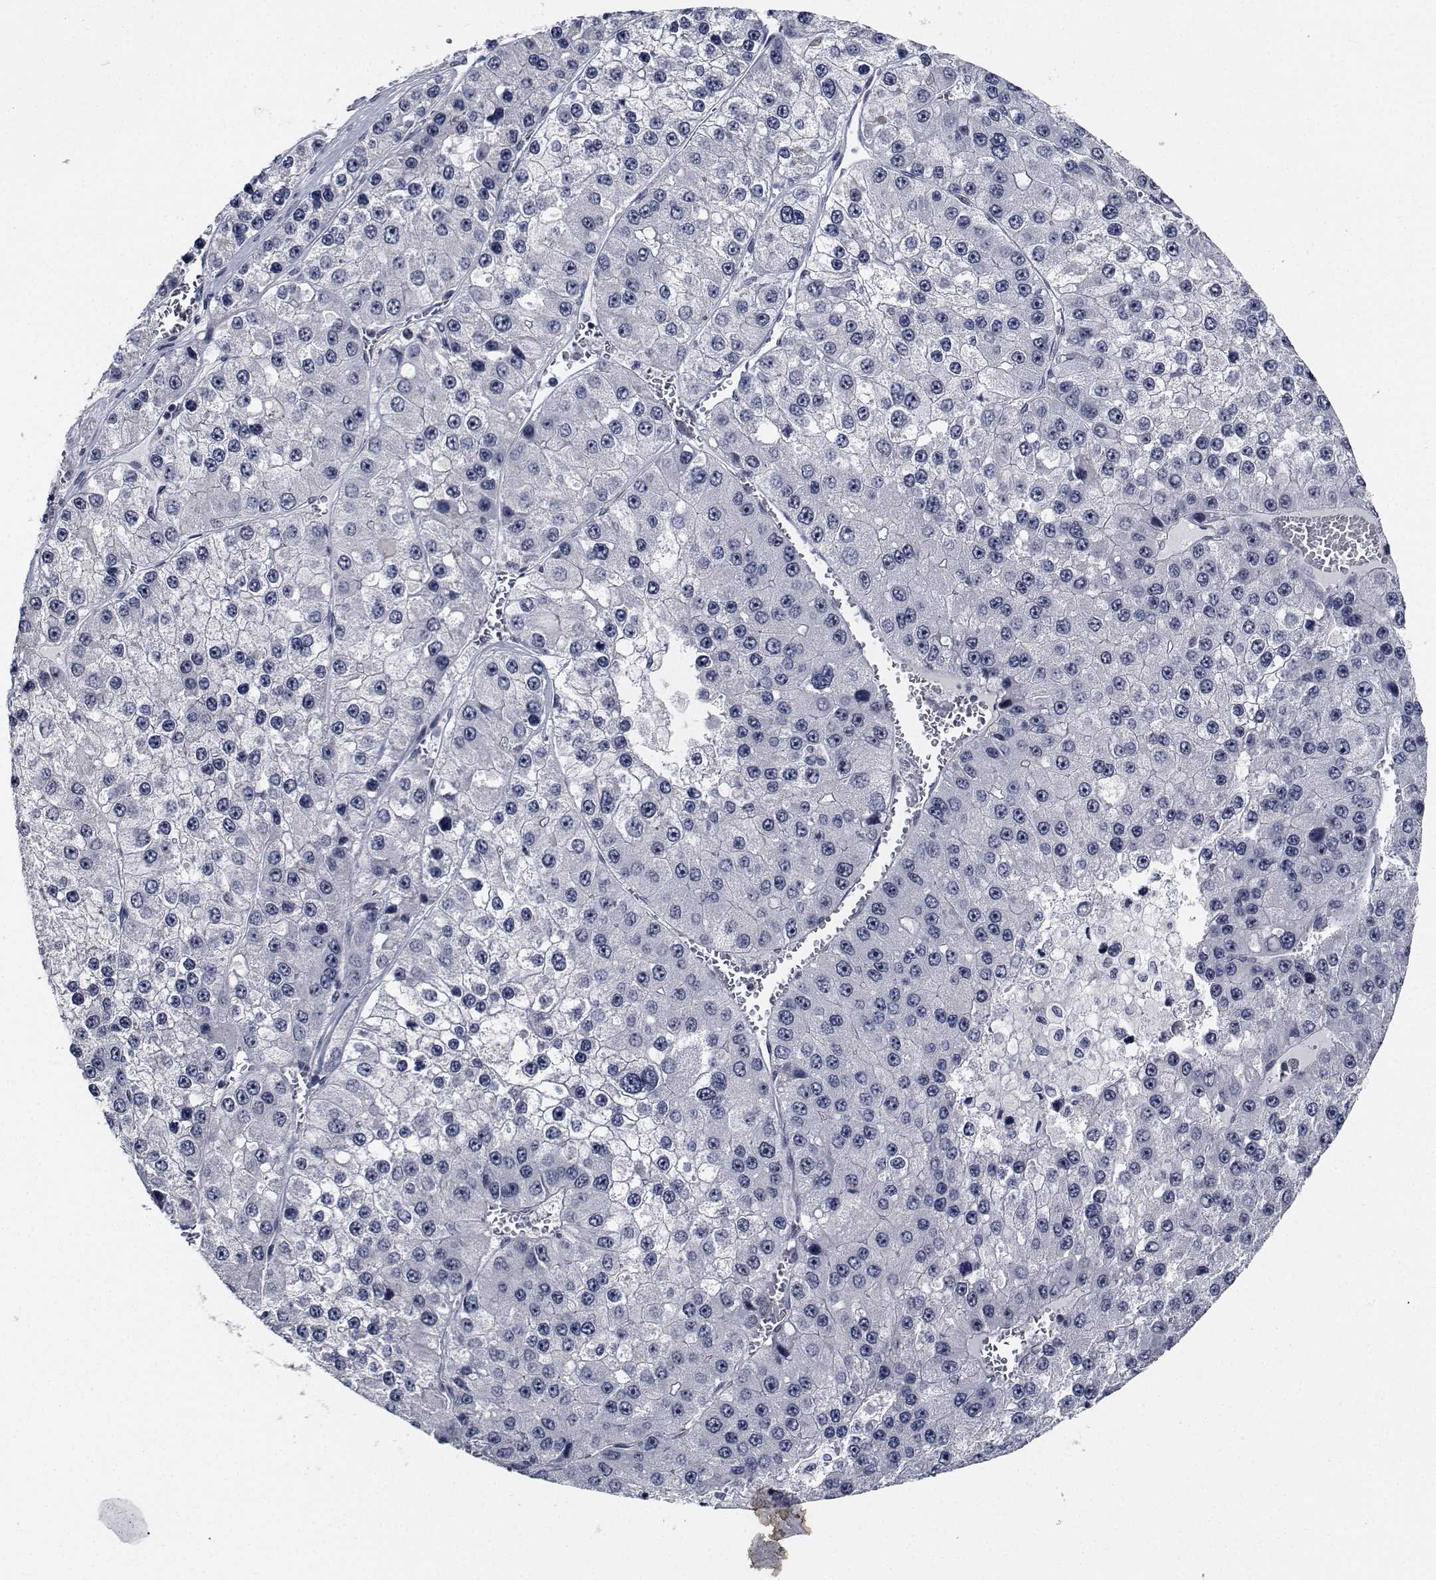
{"staining": {"intensity": "negative", "quantity": "none", "location": "none"}, "tissue": "liver cancer", "cell_type": "Tumor cells", "image_type": "cancer", "snomed": [{"axis": "morphology", "description": "Carcinoma, Hepatocellular, NOS"}, {"axis": "topography", "description": "Liver"}], "caption": "IHC micrograph of human liver hepatocellular carcinoma stained for a protein (brown), which shows no expression in tumor cells.", "gene": "NVL", "patient": {"sex": "female", "age": 73}}